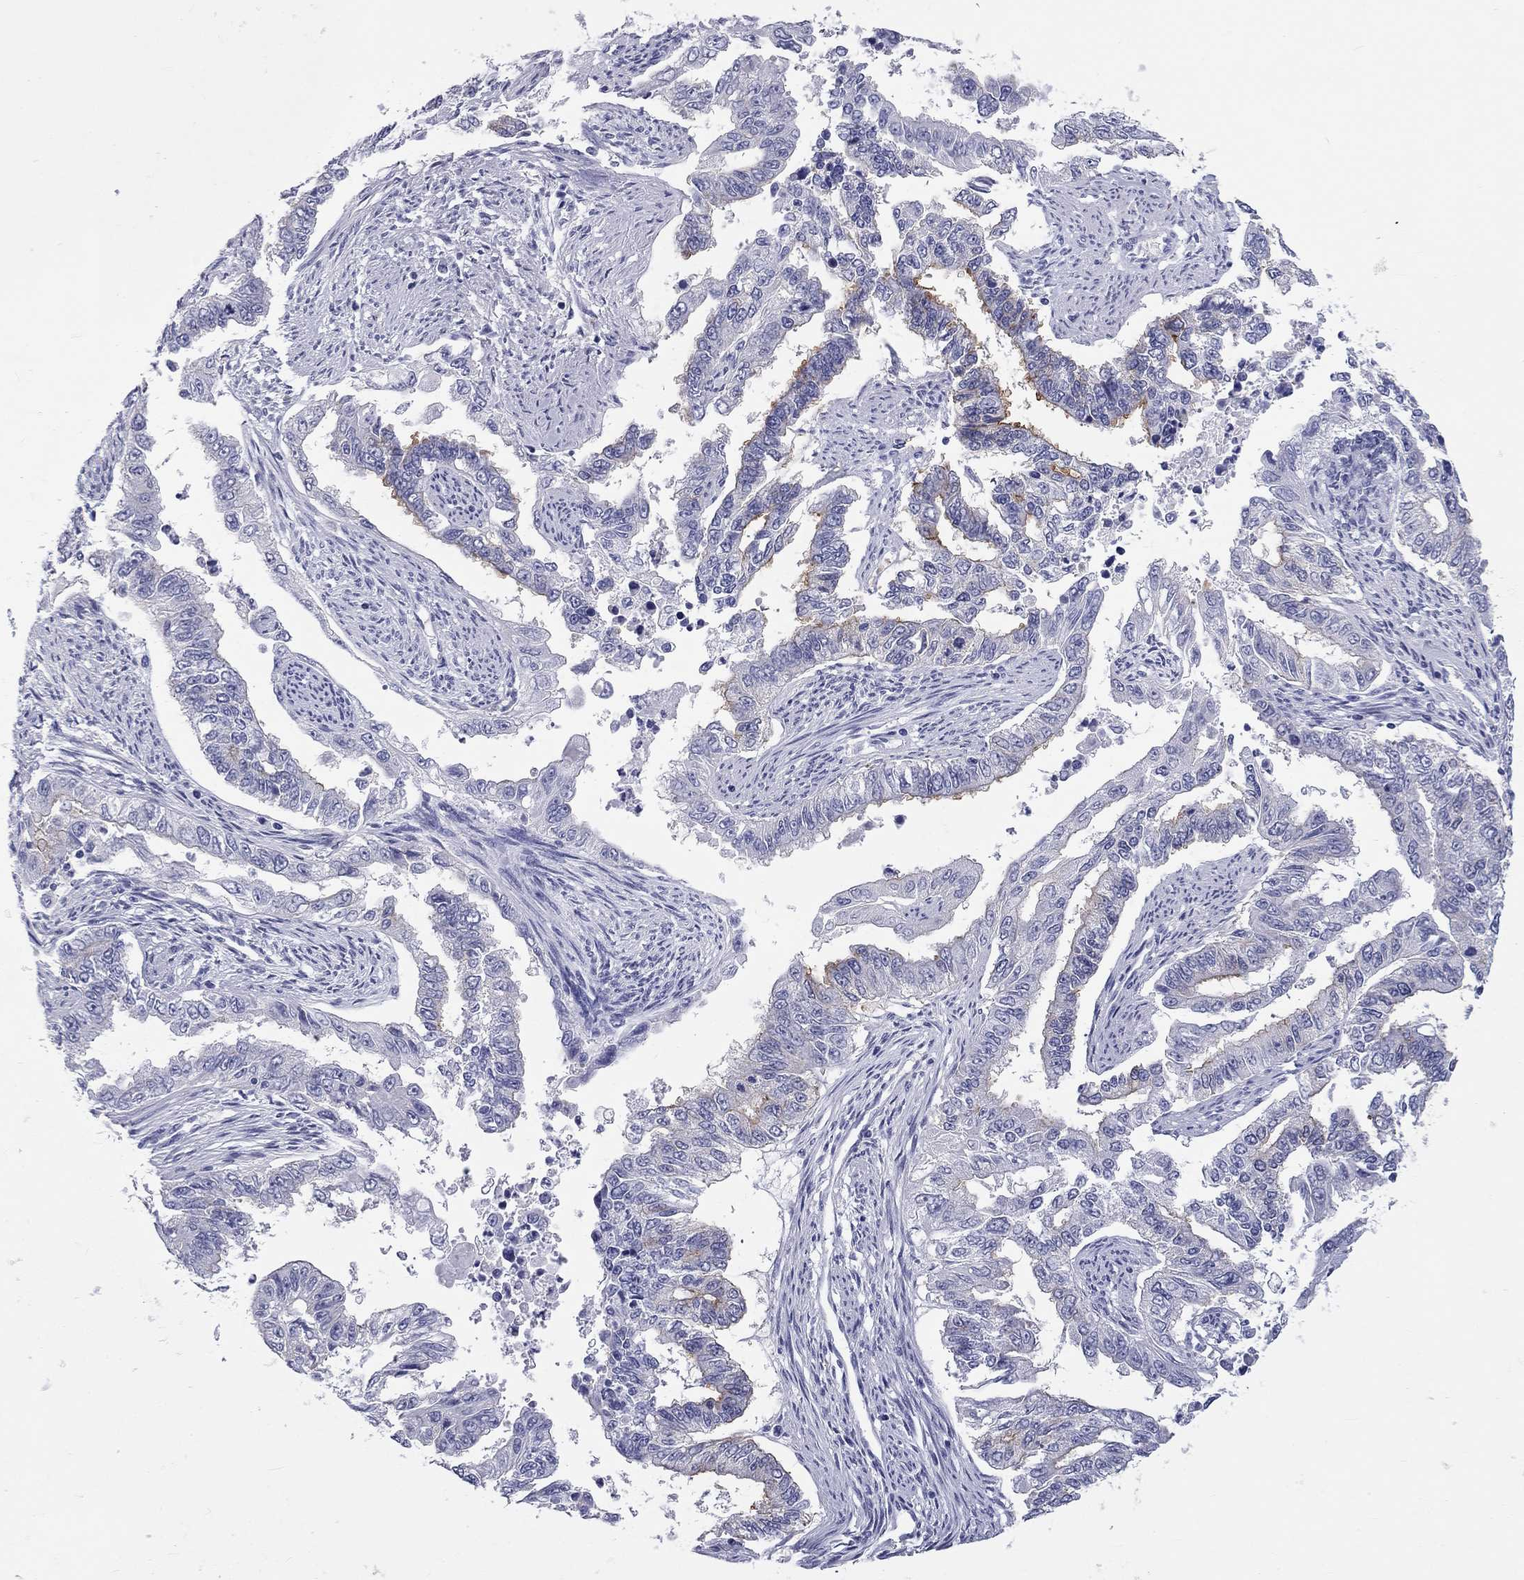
{"staining": {"intensity": "moderate", "quantity": "<25%", "location": "cytoplasmic/membranous"}, "tissue": "endometrial cancer", "cell_type": "Tumor cells", "image_type": "cancer", "snomed": [{"axis": "morphology", "description": "Adenocarcinoma, NOS"}, {"axis": "topography", "description": "Uterus"}], "caption": "This image shows IHC staining of adenocarcinoma (endometrial), with low moderate cytoplasmic/membranous staining in about <25% of tumor cells.", "gene": "DNALI1", "patient": {"sex": "female", "age": 59}}